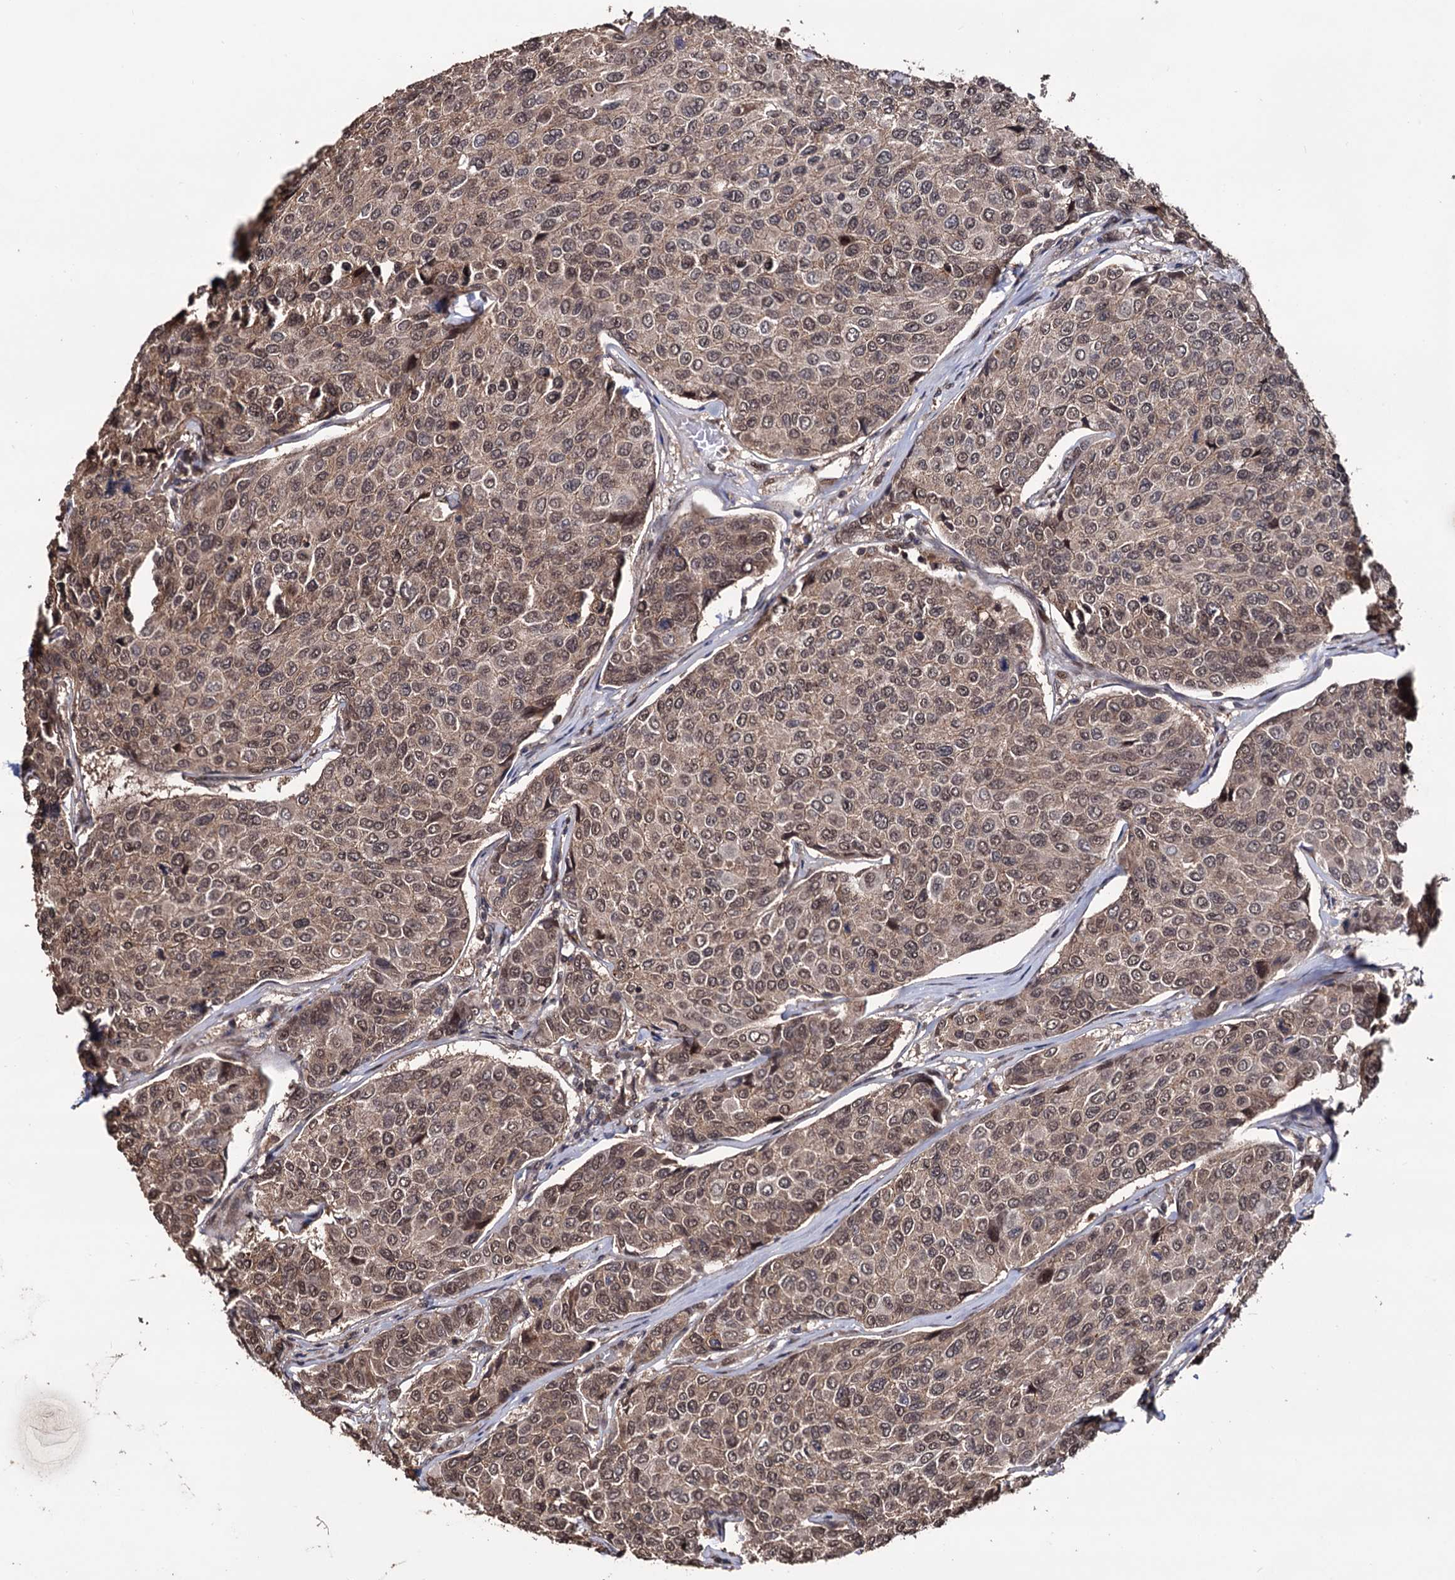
{"staining": {"intensity": "moderate", "quantity": ">75%", "location": "cytoplasmic/membranous,nuclear"}, "tissue": "breast cancer", "cell_type": "Tumor cells", "image_type": "cancer", "snomed": [{"axis": "morphology", "description": "Duct carcinoma"}, {"axis": "topography", "description": "Breast"}], "caption": "This micrograph demonstrates breast cancer (intraductal carcinoma) stained with immunohistochemistry (IHC) to label a protein in brown. The cytoplasmic/membranous and nuclear of tumor cells show moderate positivity for the protein. Nuclei are counter-stained blue.", "gene": "KLF5", "patient": {"sex": "female", "age": 55}}